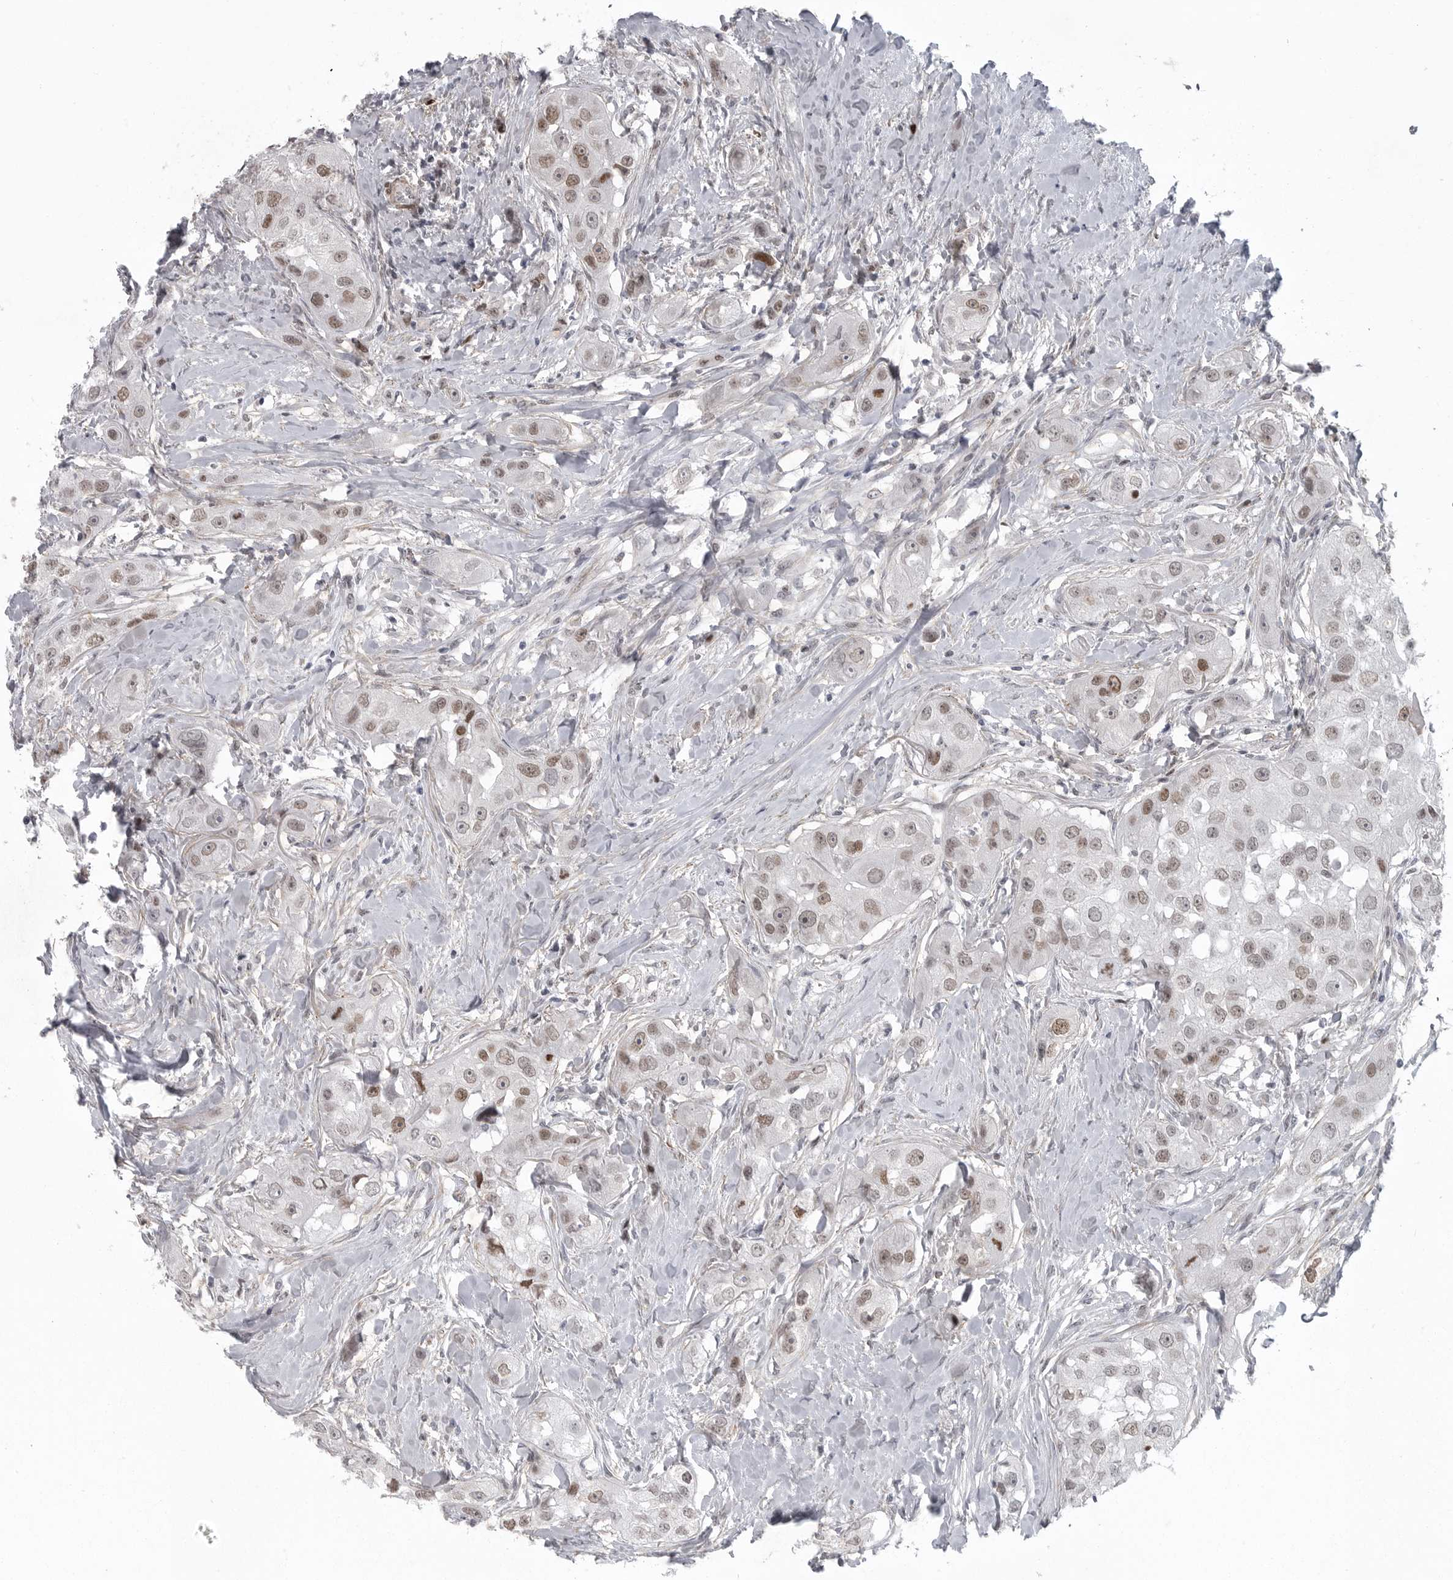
{"staining": {"intensity": "moderate", "quantity": "25%-75%", "location": "nuclear"}, "tissue": "head and neck cancer", "cell_type": "Tumor cells", "image_type": "cancer", "snomed": [{"axis": "morphology", "description": "Normal tissue, NOS"}, {"axis": "morphology", "description": "Squamous cell carcinoma, NOS"}, {"axis": "topography", "description": "Skeletal muscle"}, {"axis": "topography", "description": "Head-Neck"}], "caption": "High-power microscopy captured an immunohistochemistry micrograph of squamous cell carcinoma (head and neck), revealing moderate nuclear expression in about 25%-75% of tumor cells.", "gene": "HMGN3", "patient": {"sex": "male", "age": 51}}